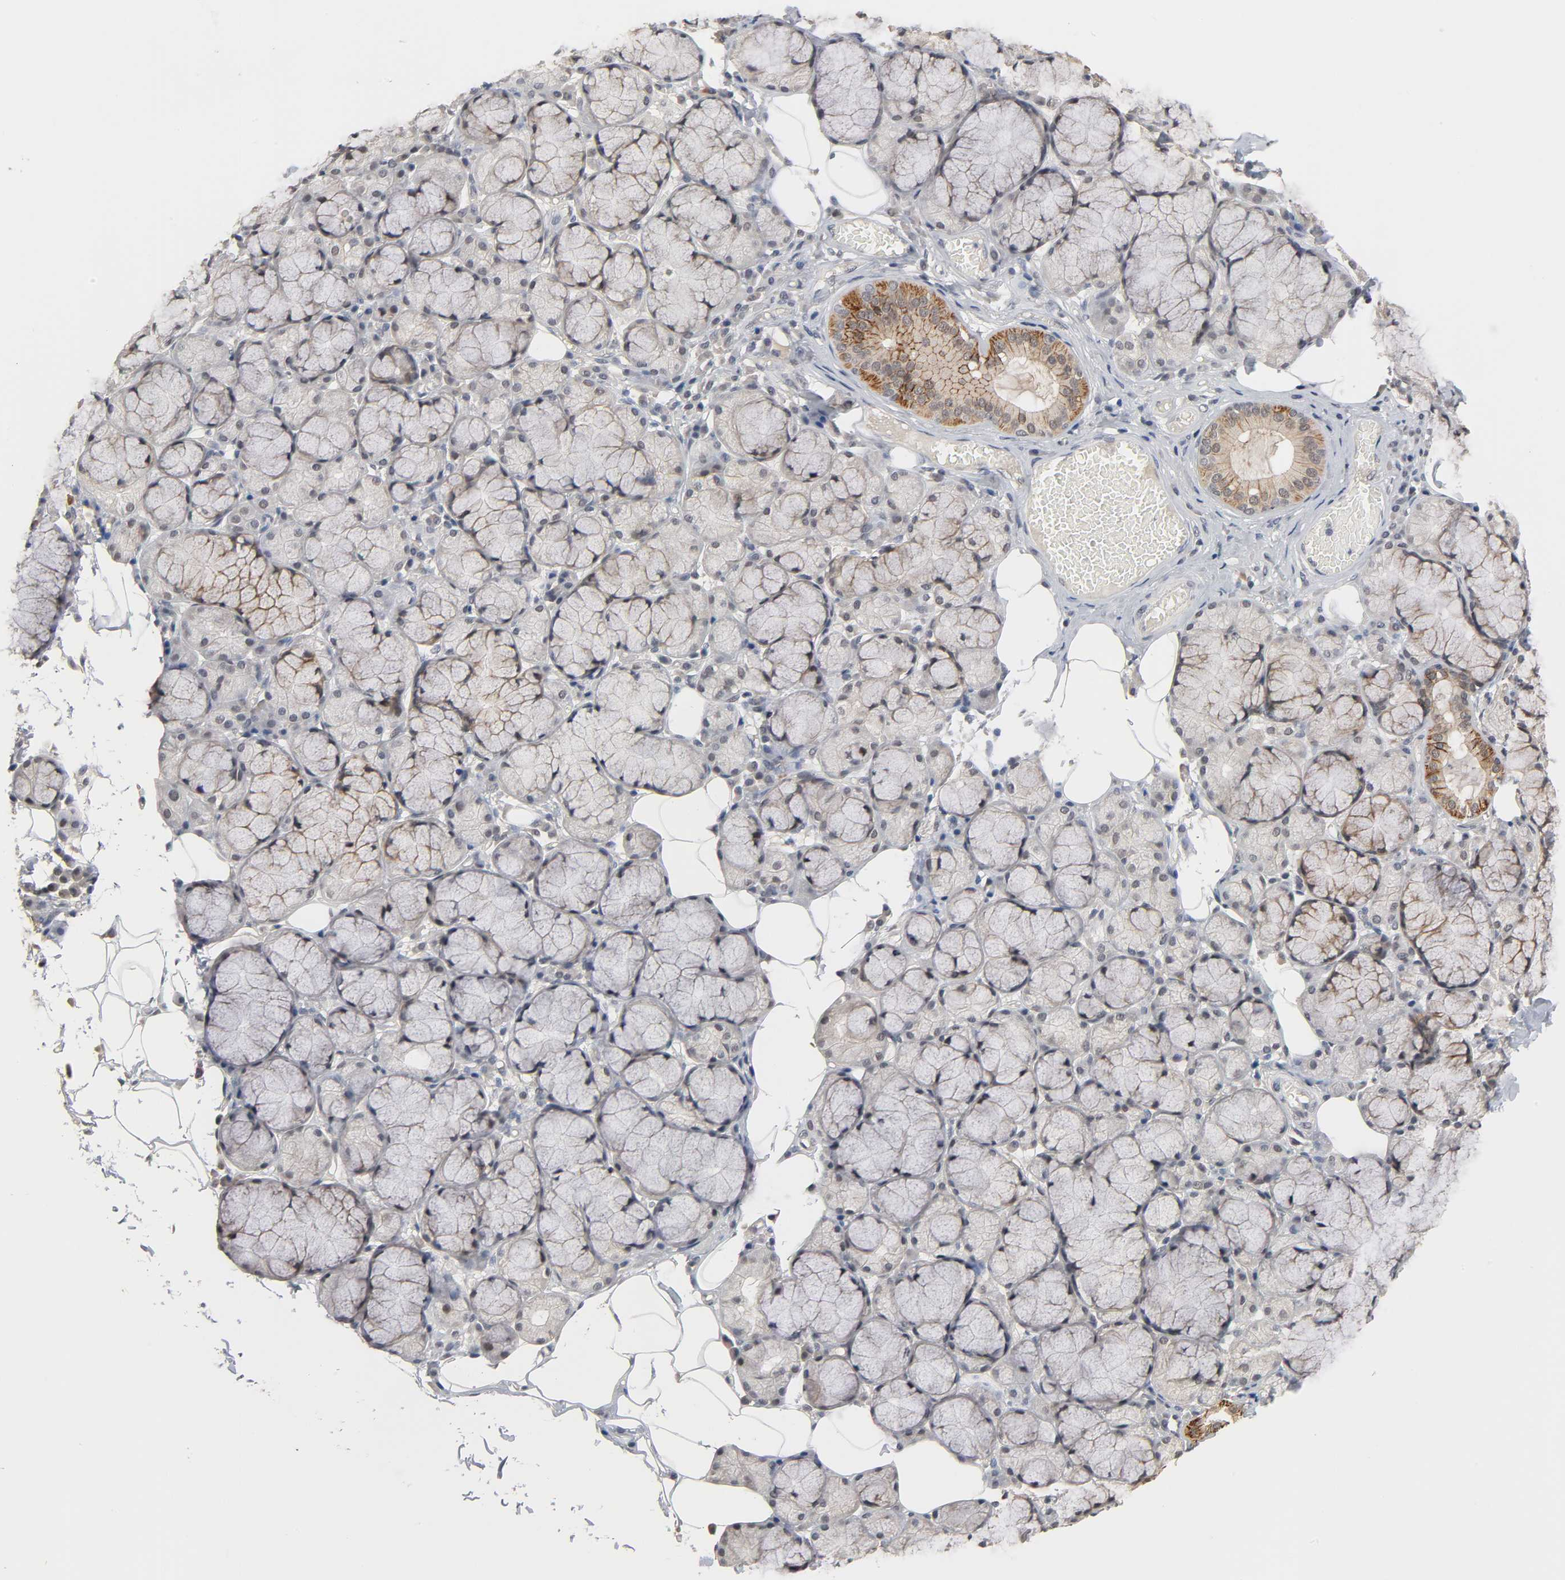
{"staining": {"intensity": "weak", "quantity": "25%-75%", "location": "cytoplasmic/membranous,nuclear"}, "tissue": "salivary gland", "cell_type": "Glandular cells", "image_type": "normal", "snomed": [{"axis": "morphology", "description": "Normal tissue, NOS"}, {"axis": "topography", "description": "Skeletal muscle"}, {"axis": "topography", "description": "Oral tissue"}, {"axis": "topography", "description": "Salivary gland"}, {"axis": "topography", "description": "Peripheral nerve tissue"}], "caption": "Protein staining by immunohistochemistry reveals weak cytoplasmic/membranous,nuclear positivity in about 25%-75% of glandular cells in benign salivary gland.", "gene": "HTR1E", "patient": {"sex": "male", "age": 54}}